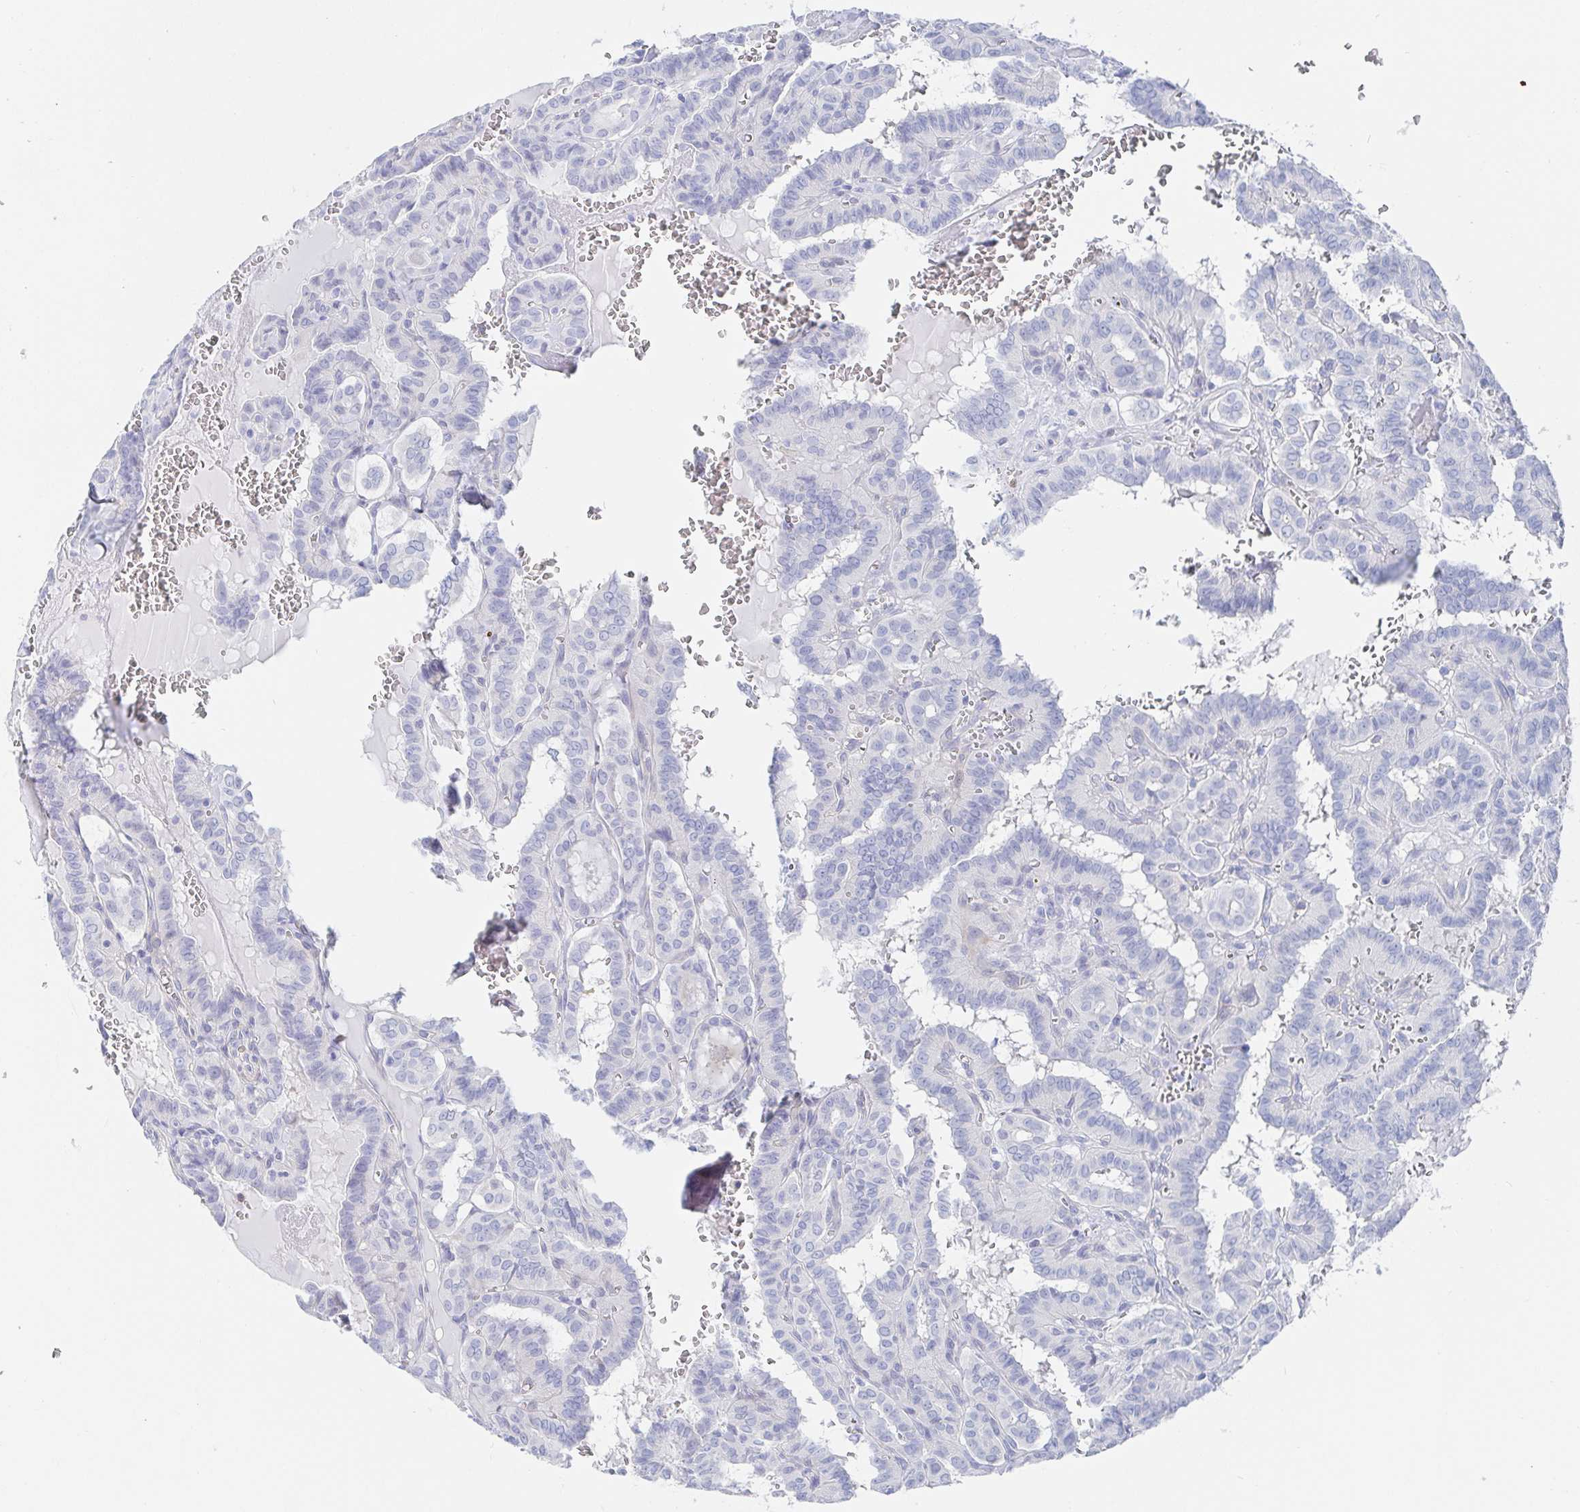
{"staining": {"intensity": "negative", "quantity": "none", "location": "none"}, "tissue": "thyroid cancer", "cell_type": "Tumor cells", "image_type": "cancer", "snomed": [{"axis": "morphology", "description": "Papillary adenocarcinoma, NOS"}, {"axis": "topography", "description": "Thyroid gland"}], "caption": "Tumor cells are negative for brown protein staining in papillary adenocarcinoma (thyroid).", "gene": "PACSIN1", "patient": {"sex": "female", "age": 21}}